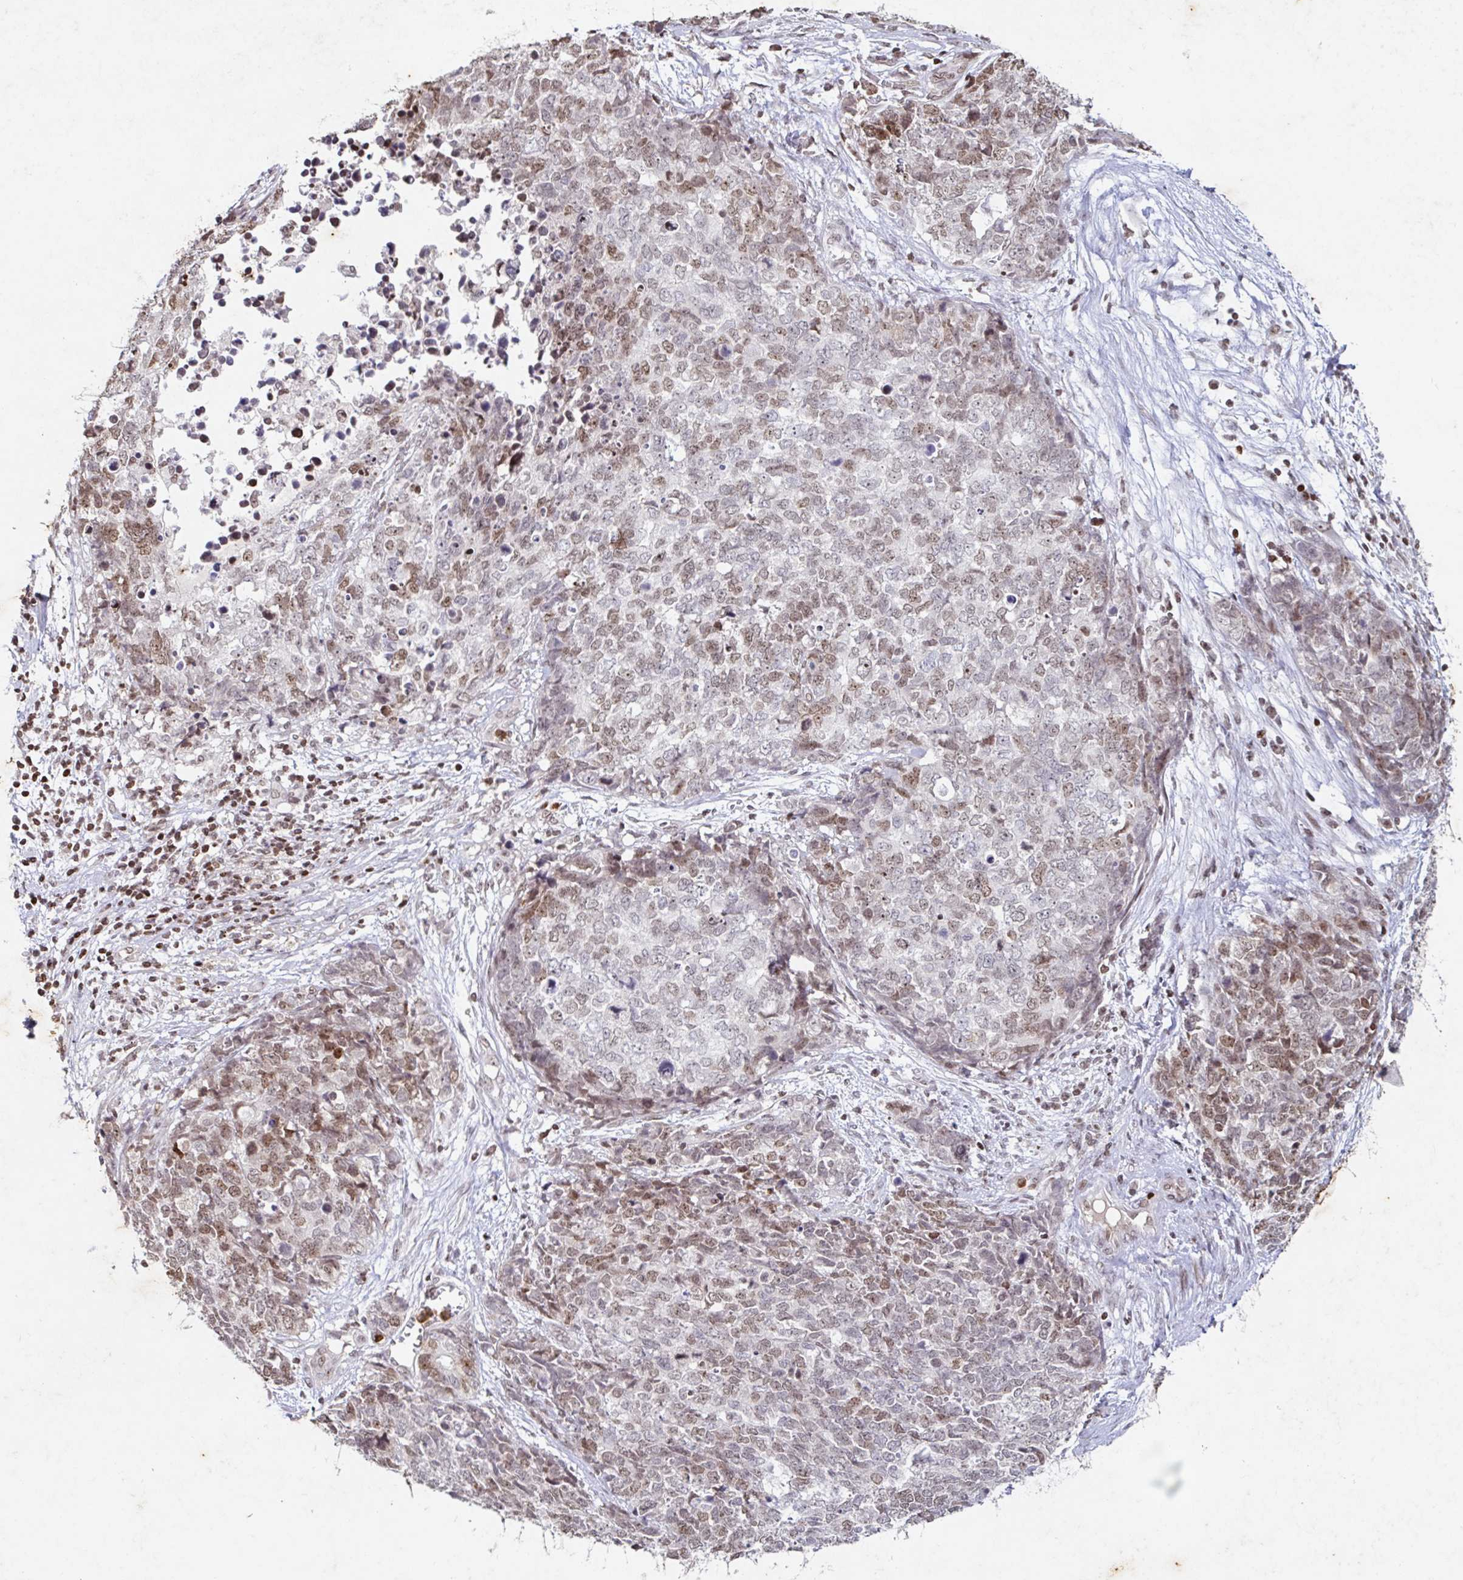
{"staining": {"intensity": "moderate", "quantity": "25%-75%", "location": "nuclear"}, "tissue": "cervical cancer", "cell_type": "Tumor cells", "image_type": "cancer", "snomed": [{"axis": "morphology", "description": "Adenocarcinoma, NOS"}, {"axis": "topography", "description": "Cervix"}], "caption": "Adenocarcinoma (cervical) stained with a brown dye reveals moderate nuclear positive staining in about 25%-75% of tumor cells.", "gene": "C19orf53", "patient": {"sex": "female", "age": 63}}